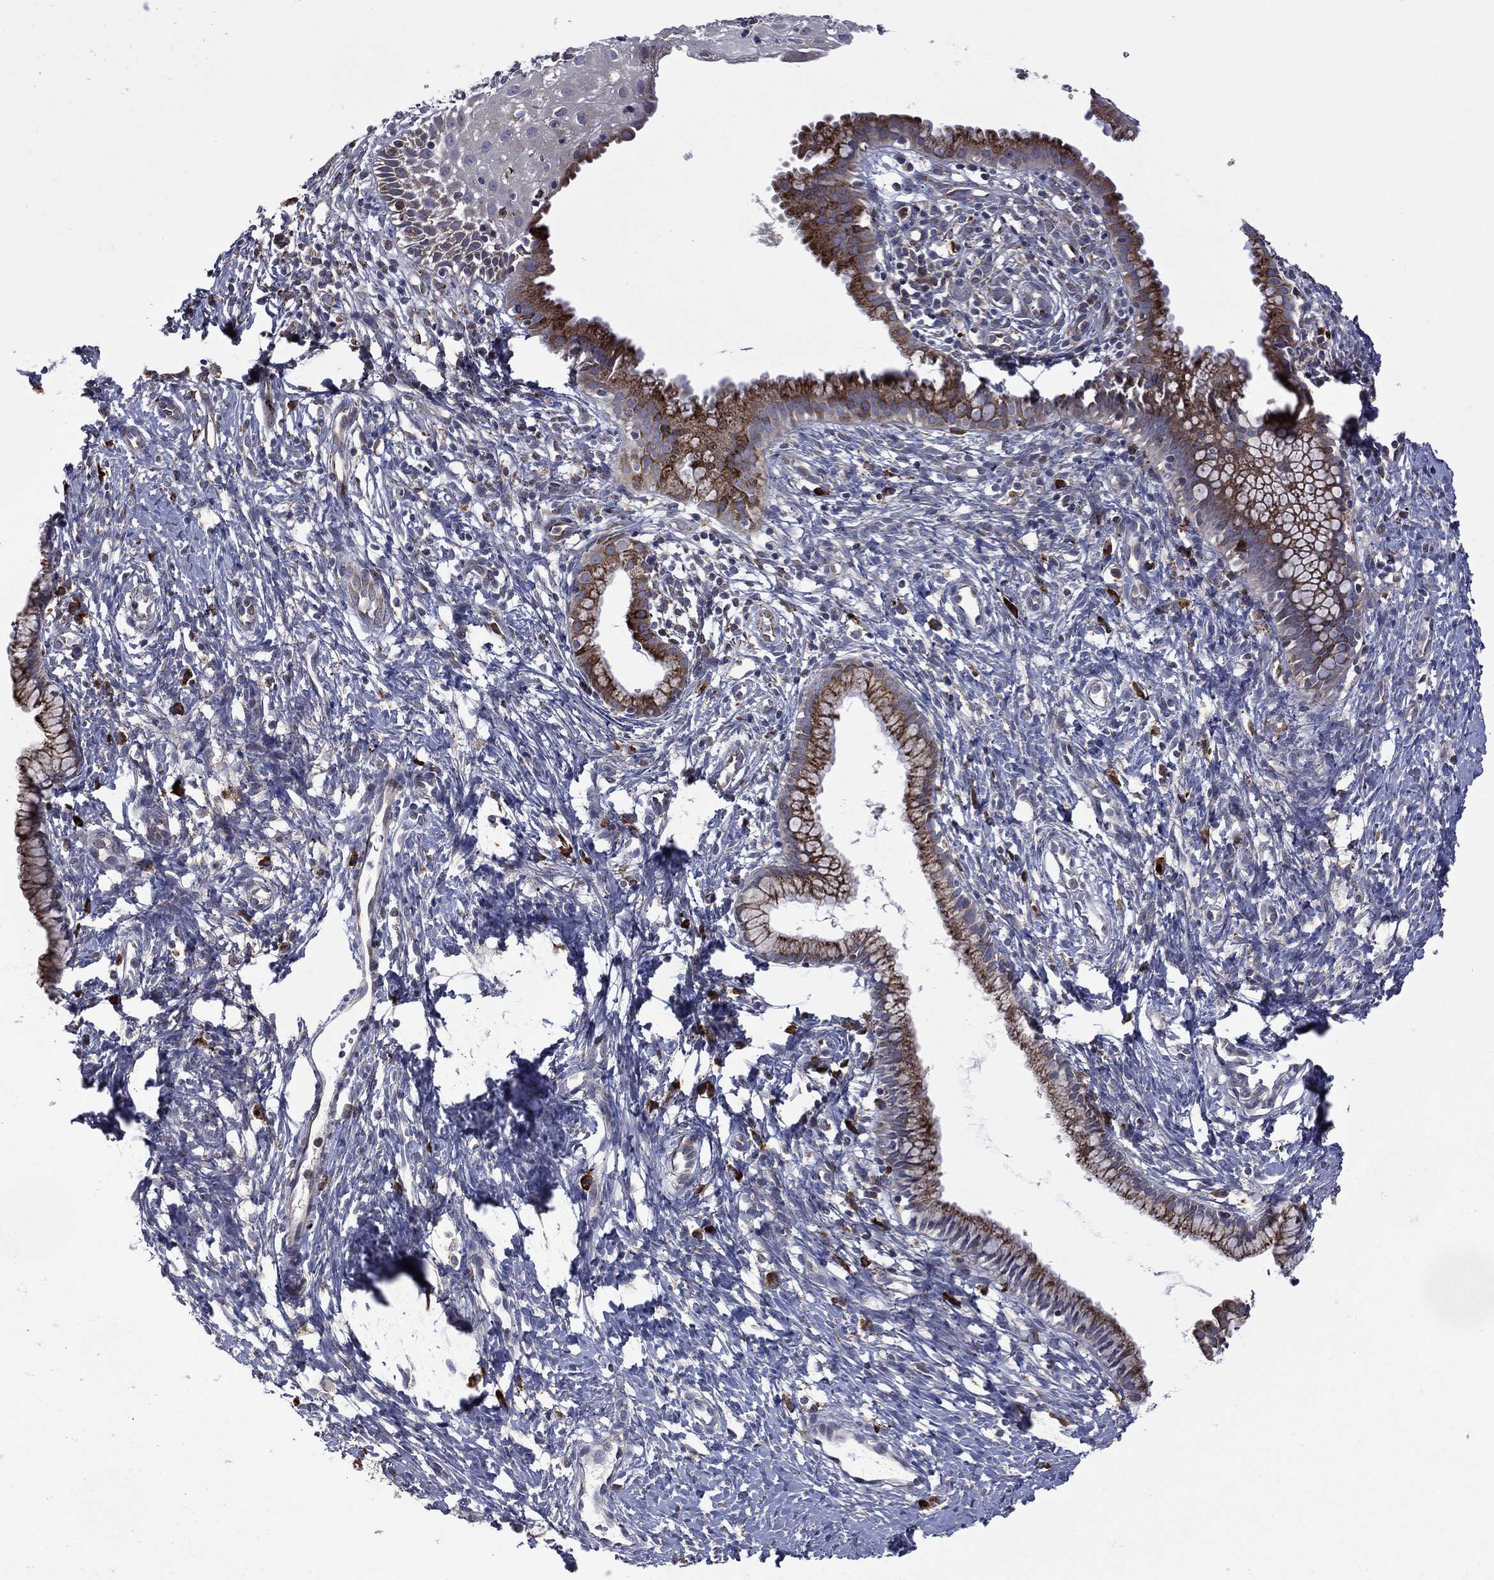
{"staining": {"intensity": "strong", "quantity": ">75%", "location": "cytoplasmic/membranous"}, "tissue": "cervix", "cell_type": "Glandular cells", "image_type": "normal", "snomed": [{"axis": "morphology", "description": "Normal tissue, NOS"}, {"axis": "topography", "description": "Cervix"}], "caption": "Protein staining by immunohistochemistry (IHC) shows strong cytoplasmic/membranous expression in approximately >75% of glandular cells in normal cervix.", "gene": "C20orf96", "patient": {"sex": "female", "age": 39}}